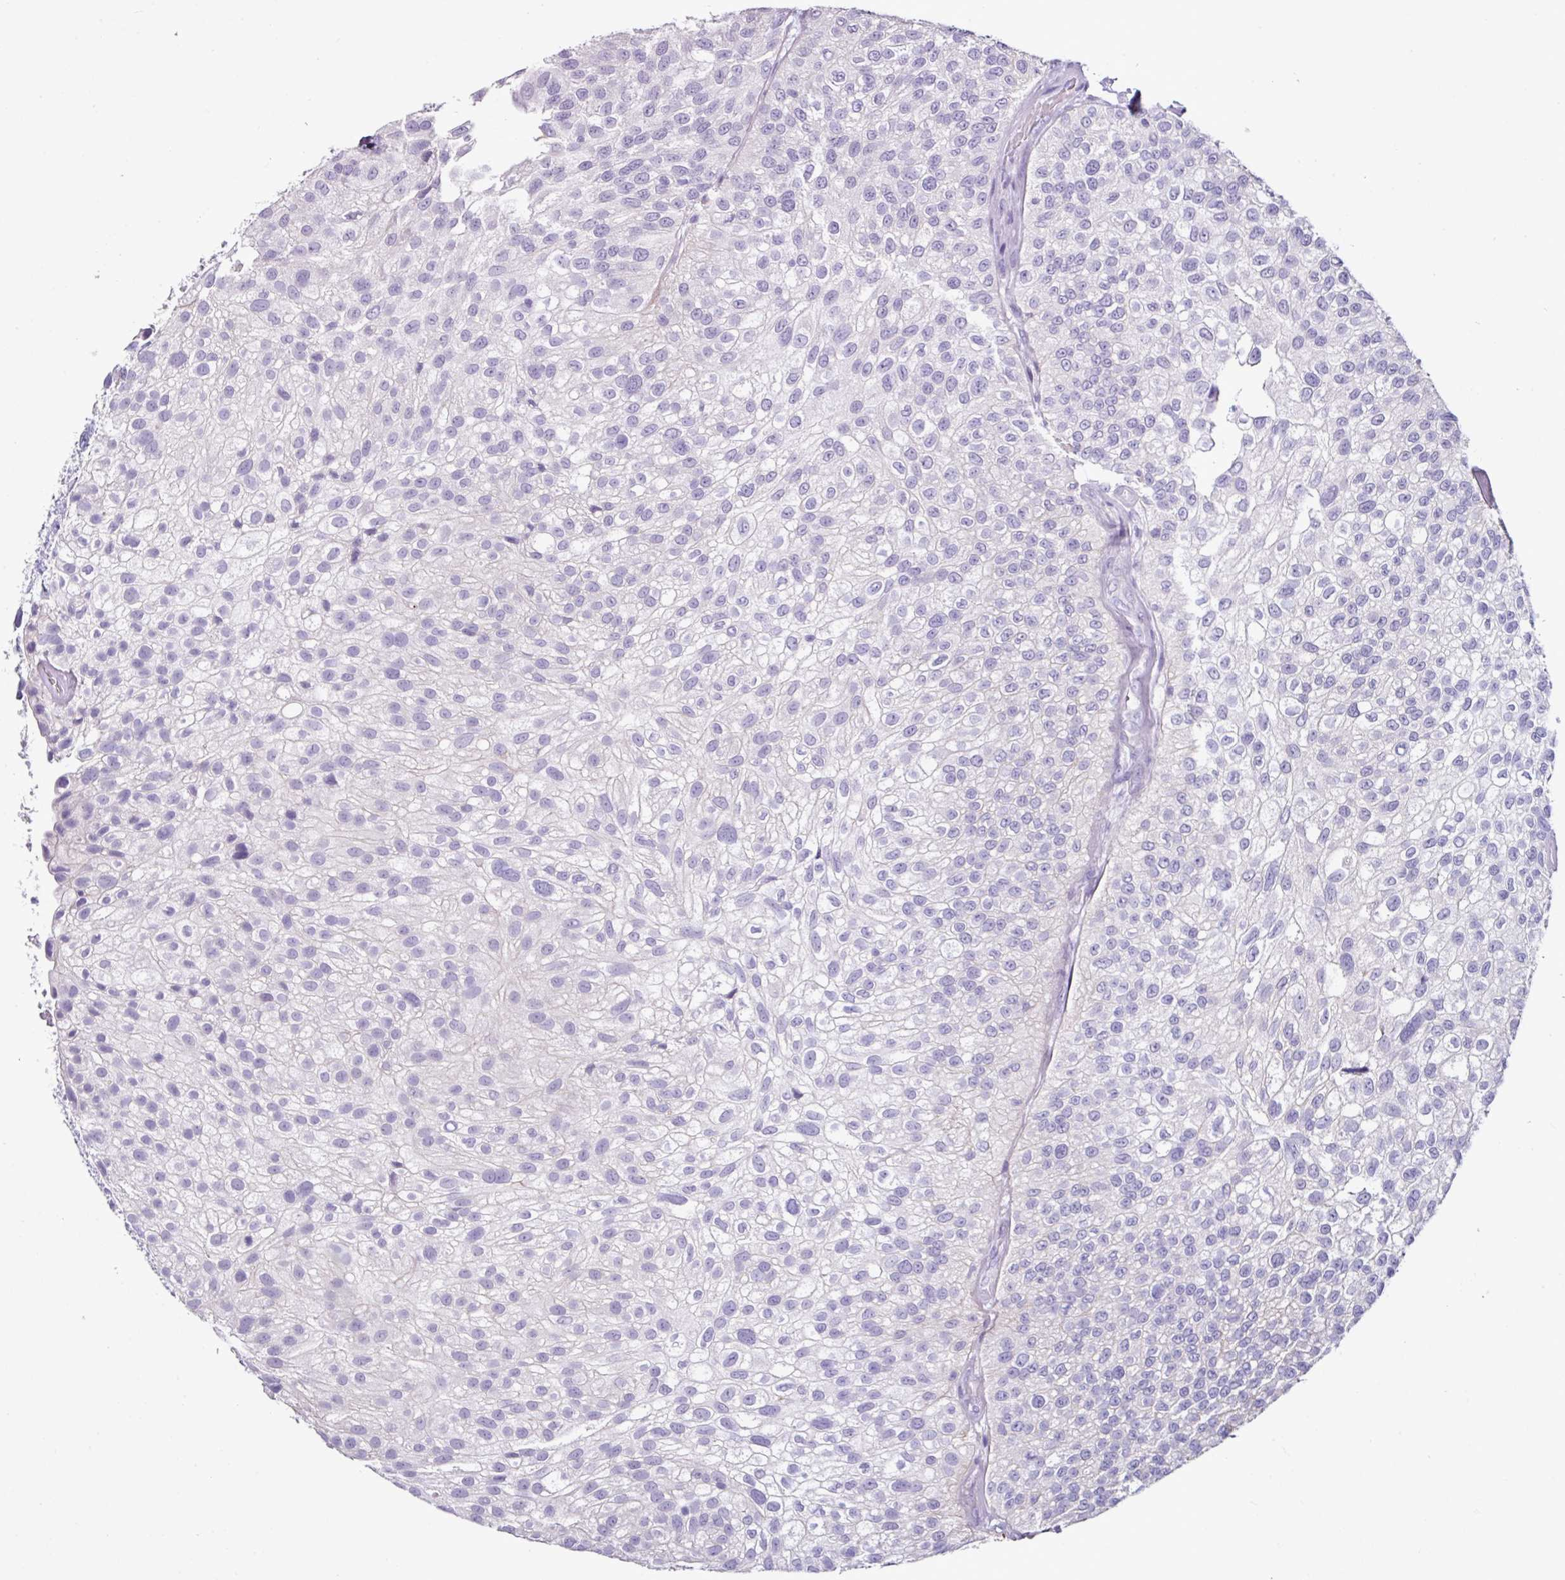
{"staining": {"intensity": "negative", "quantity": "none", "location": "none"}, "tissue": "urothelial cancer", "cell_type": "Tumor cells", "image_type": "cancer", "snomed": [{"axis": "morphology", "description": "Urothelial carcinoma, NOS"}, {"axis": "topography", "description": "Urinary bladder"}], "caption": "This is a histopathology image of immunohistochemistry staining of urothelial cancer, which shows no staining in tumor cells. (Immunohistochemistry (ihc), brightfield microscopy, high magnification).", "gene": "GLP2R", "patient": {"sex": "male", "age": 87}}